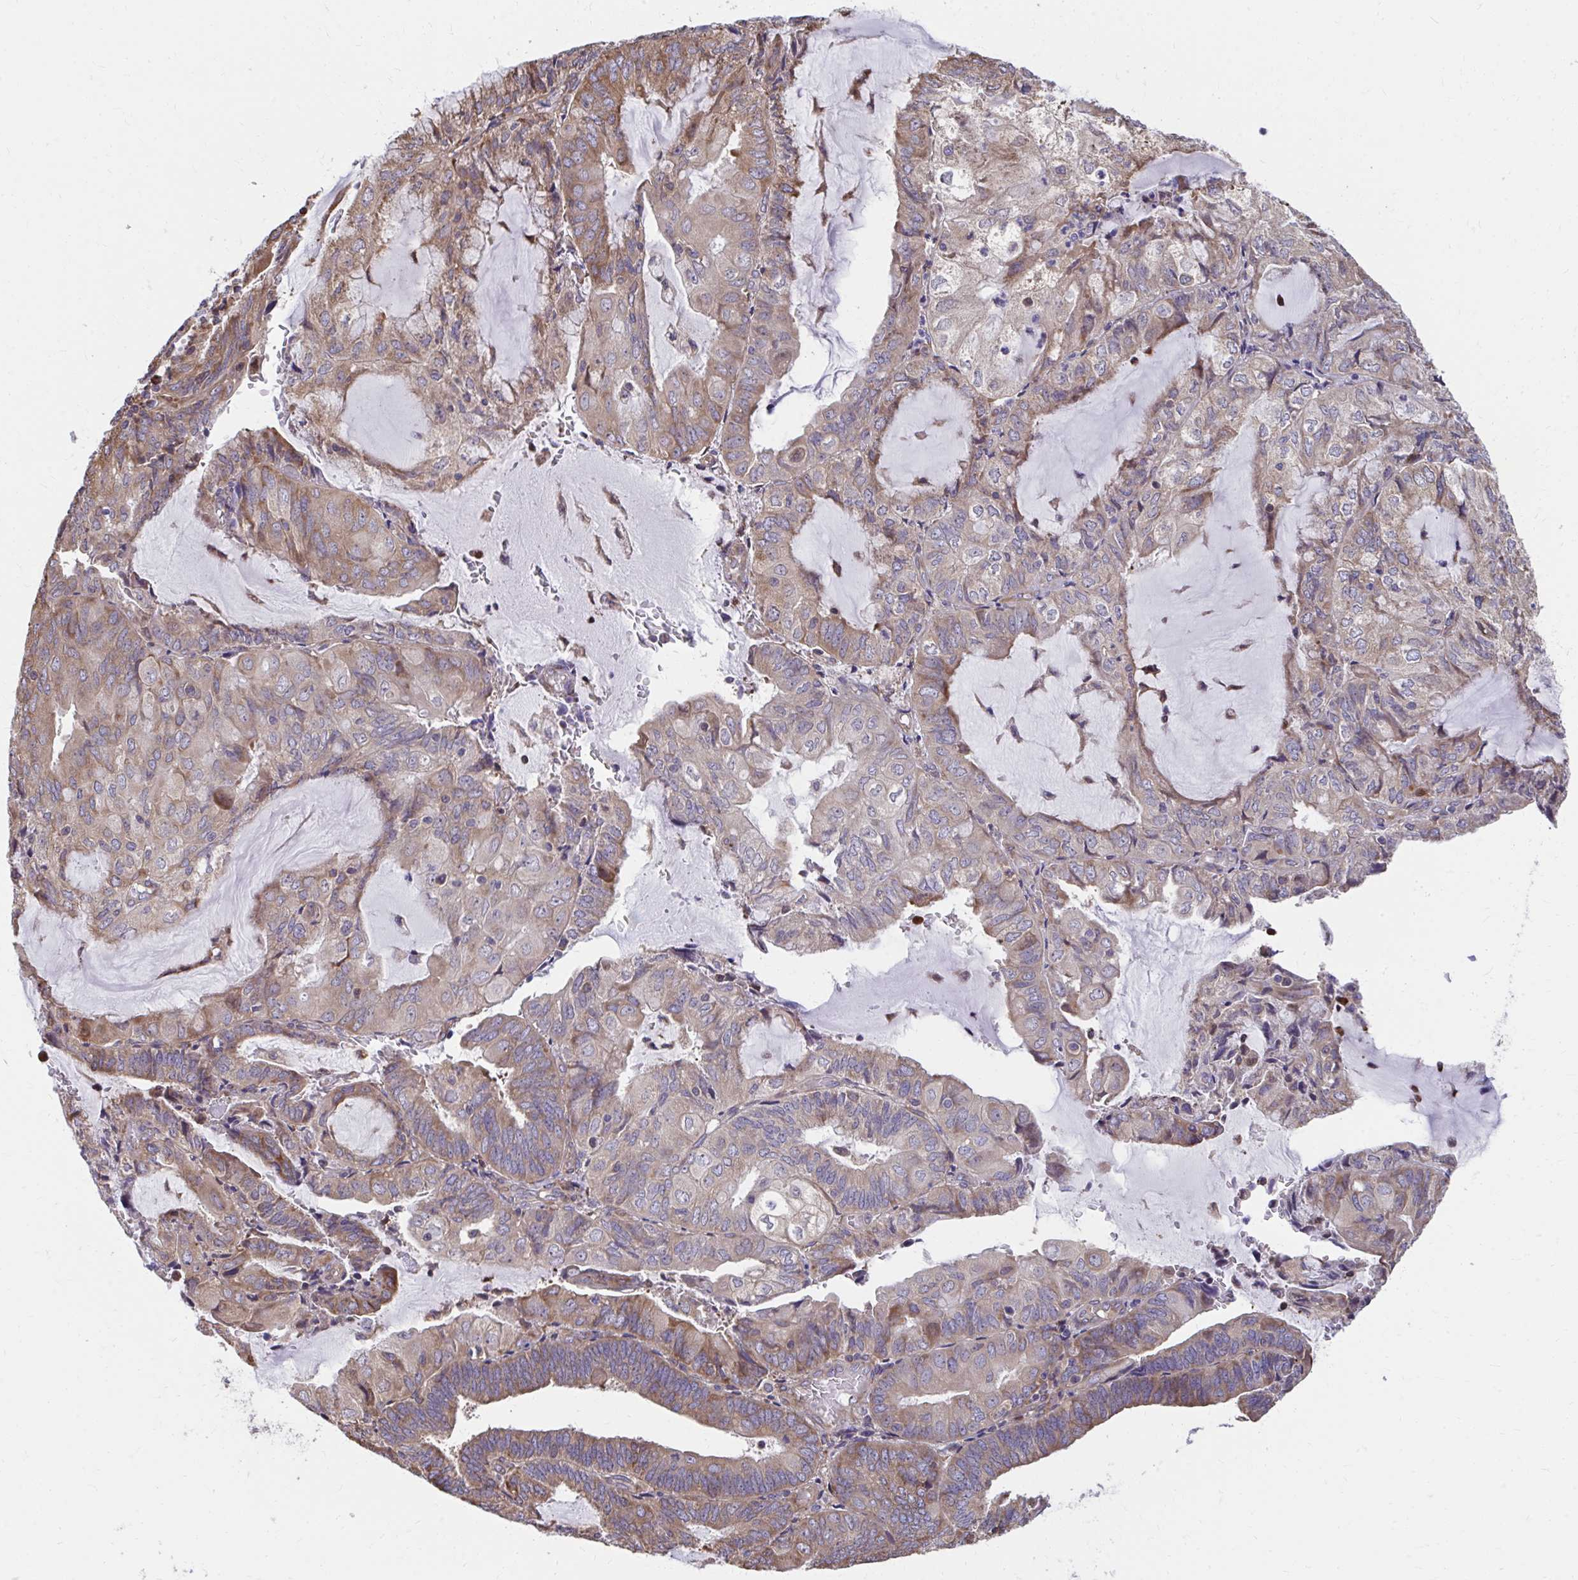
{"staining": {"intensity": "moderate", "quantity": ">75%", "location": "cytoplasmic/membranous"}, "tissue": "endometrial cancer", "cell_type": "Tumor cells", "image_type": "cancer", "snomed": [{"axis": "morphology", "description": "Adenocarcinoma, NOS"}, {"axis": "topography", "description": "Endometrium"}], "caption": "Protein expression analysis of human endometrial cancer reveals moderate cytoplasmic/membranous expression in approximately >75% of tumor cells.", "gene": "ZNF778", "patient": {"sex": "female", "age": 81}}